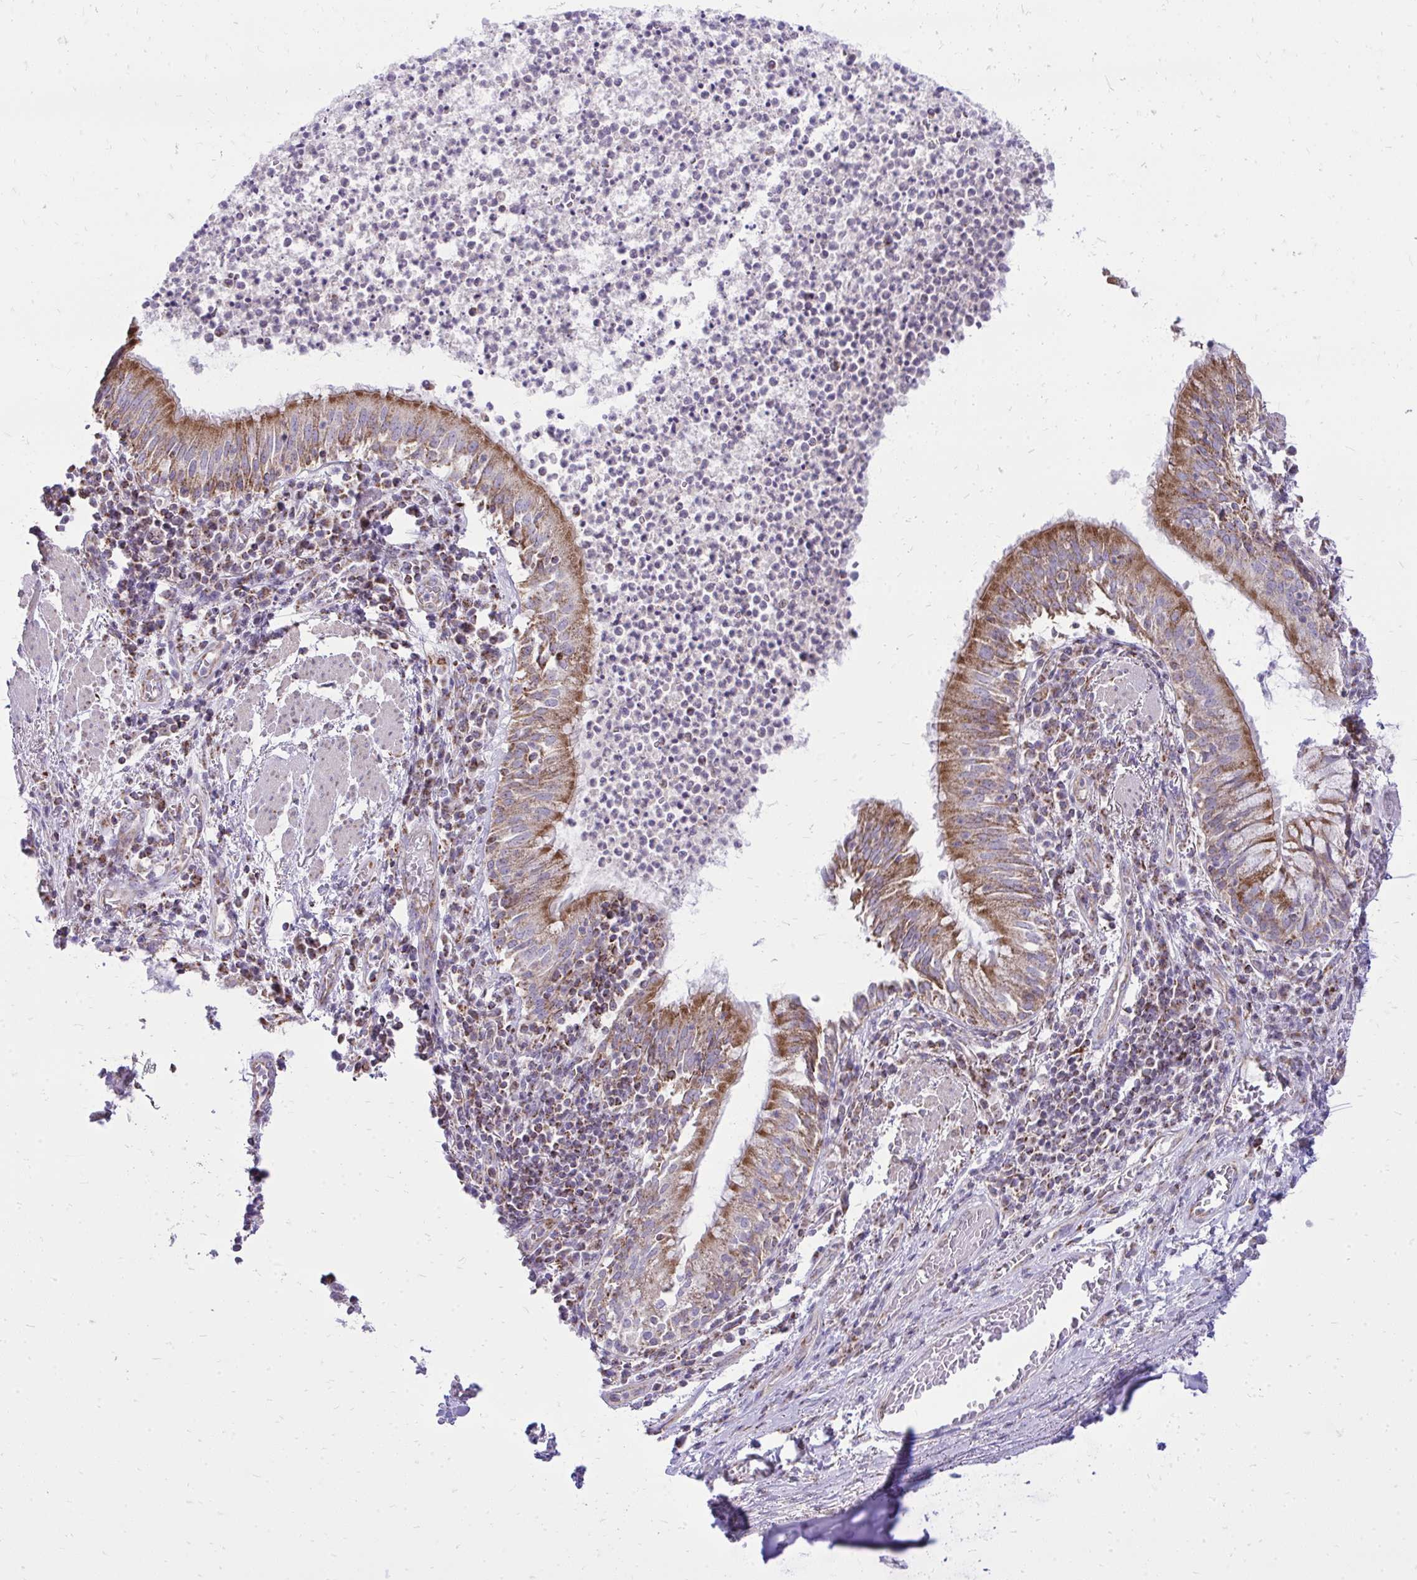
{"staining": {"intensity": "moderate", "quantity": ">75%", "location": "cytoplasmic/membranous"}, "tissue": "bronchus", "cell_type": "Respiratory epithelial cells", "image_type": "normal", "snomed": [{"axis": "morphology", "description": "Normal tissue, NOS"}, {"axis": "topography", "description": "Lymph node"}, {"axis": "topography", "description": "Bronchus"}], "caption": "Immunohistochemical staining of unremarkable bronchus demonstrates >75% levels of moderate cytoplasmic/membranous protein expression in about >75% of respiratory epithelial cells.", "gene": "SPTBN2", "patient": {"sex": "male", "age": 56}}